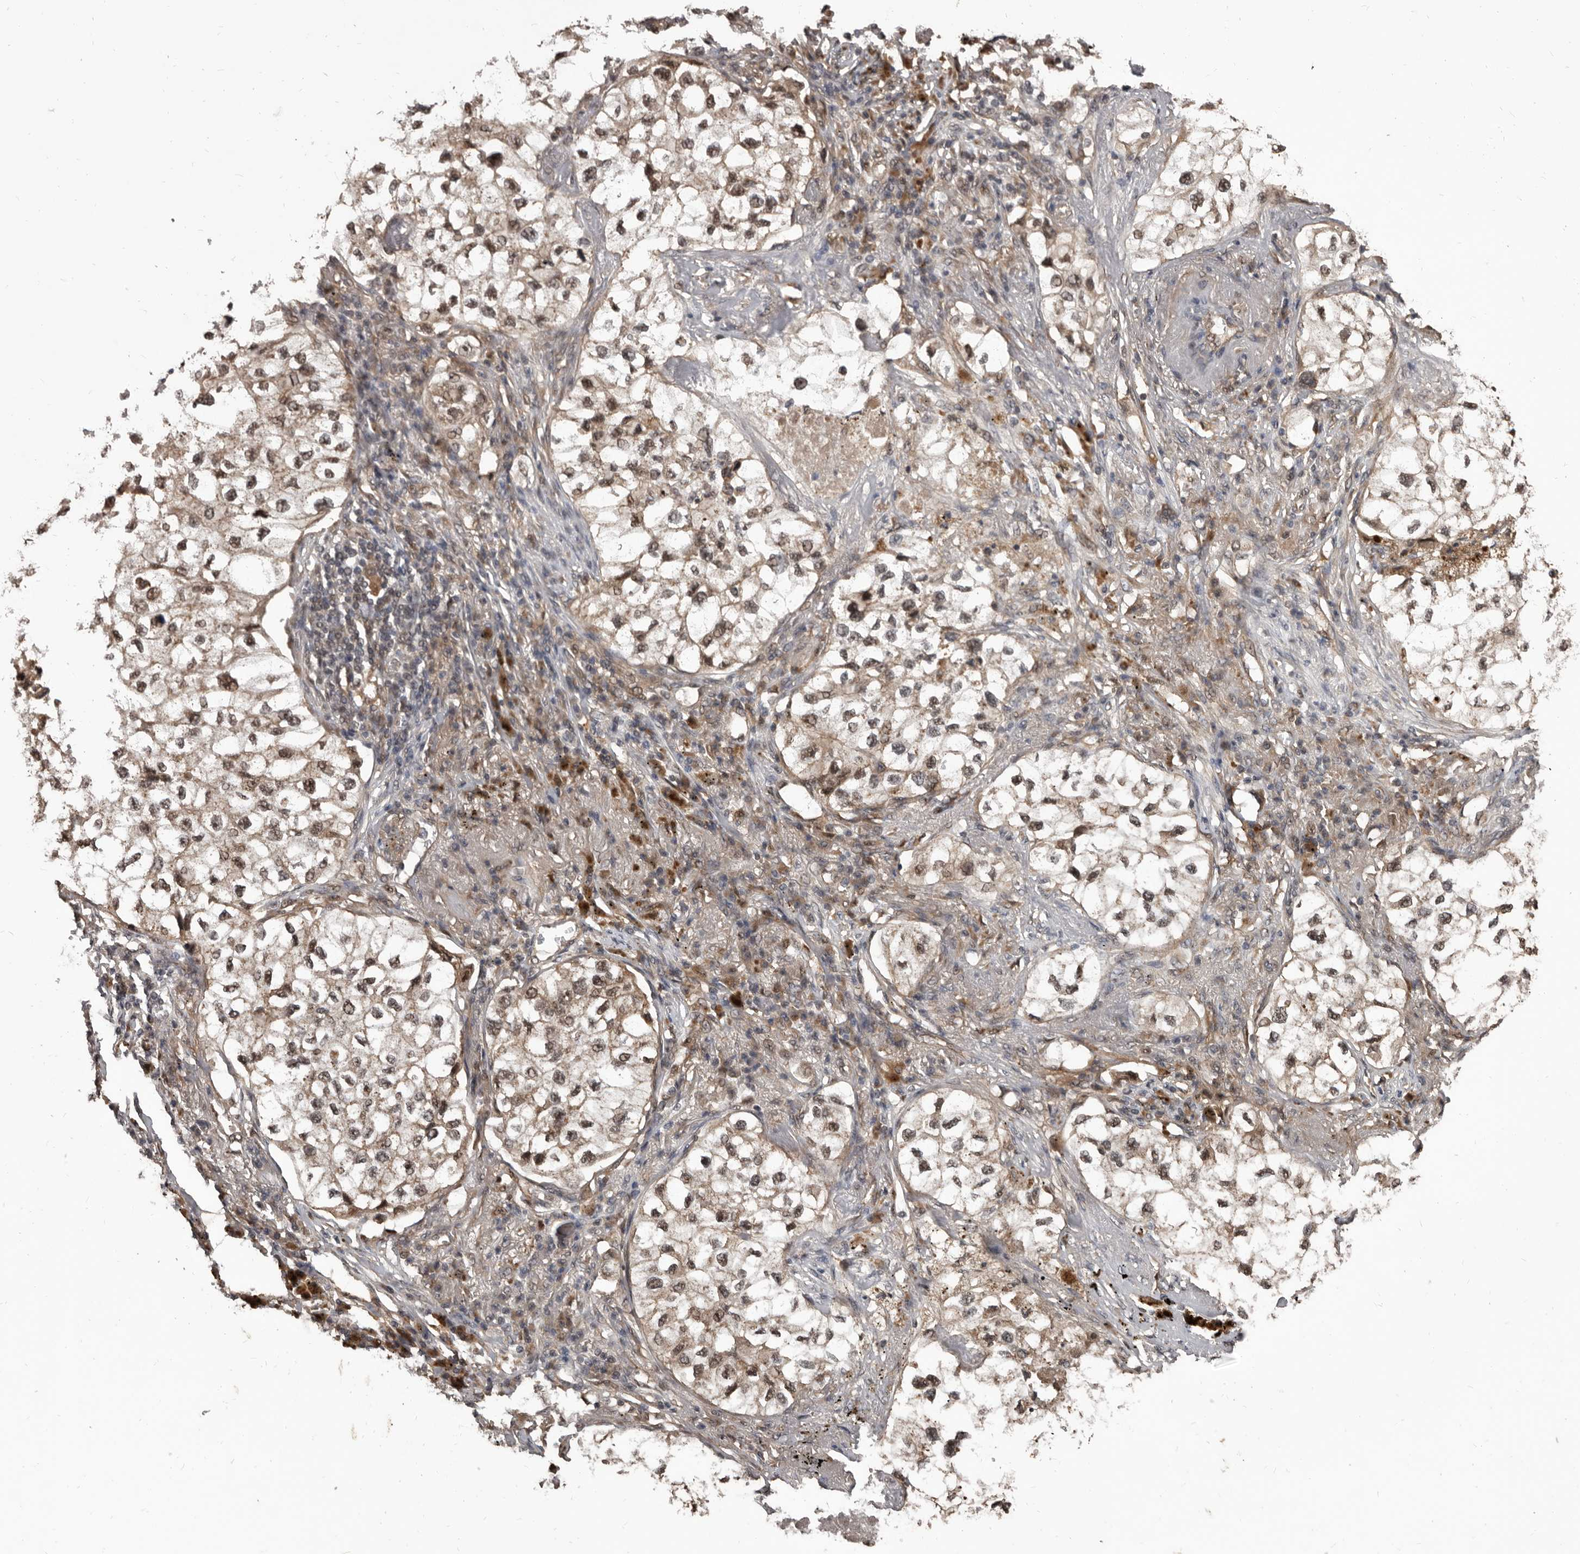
{"staining": {"intensity": "moderate", "quantity": ">75%", "location": "nuclear"}, "tissue": "lung cancer", "cell_type": "Tumor cells", "image_type": "cancer", "snomed": [{"axis": "morphology", "description": "Adenocarcinoma, NOS"}, {"axis": "topography", "description": "Lung"}], "caption": "An IHC photomicrograph of tumor tissue is shown. Protein staining in brown shows moderate nuclear positivity in adenocarcinoma (lung) within tumor cells.", "gene": "AHR", "patient": {"sex": "male", "age": 63}}